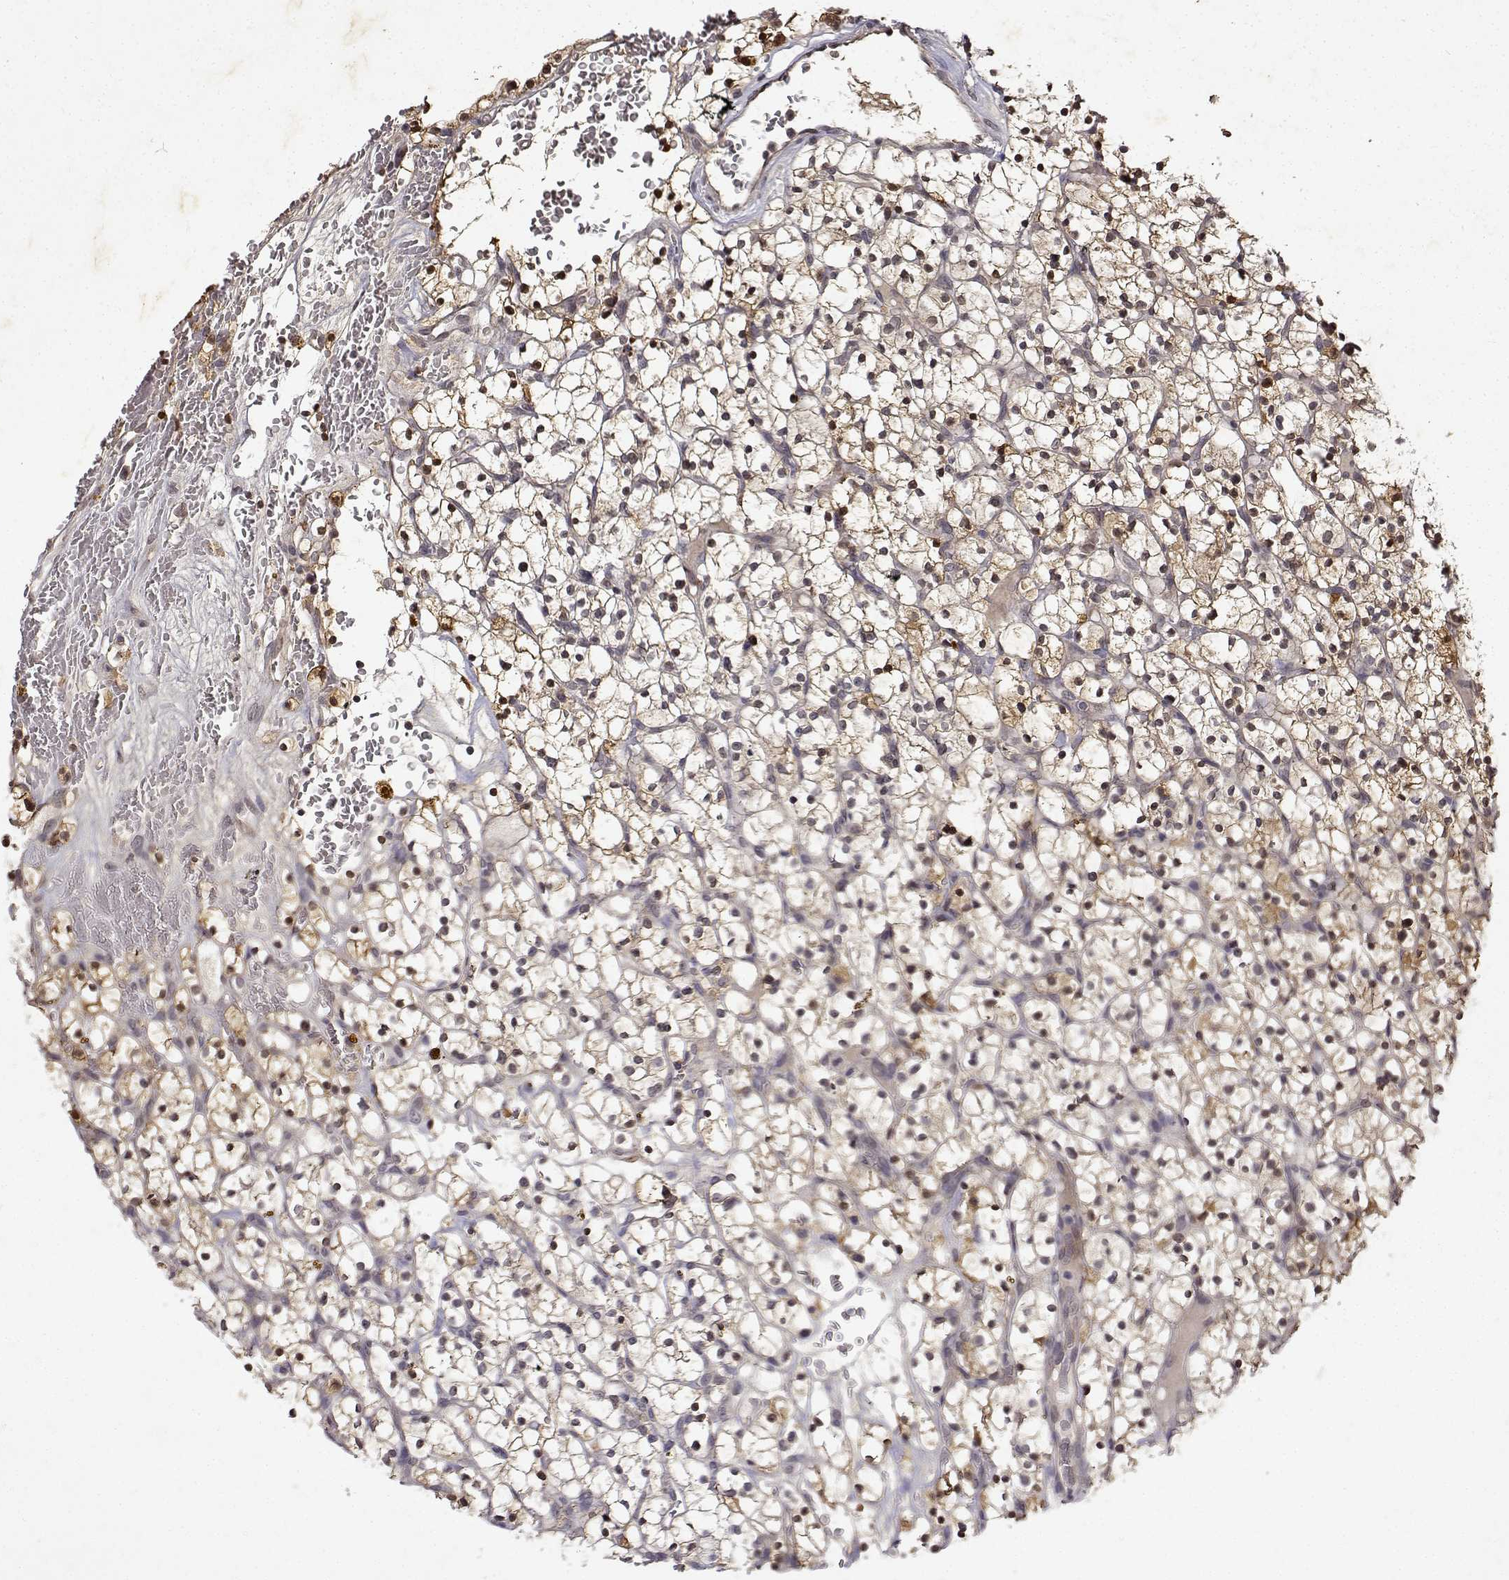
{"staining": {"intensity": "moderate", "quantity": "<25%", "location": "cytoplasmic/membranous,nuclear"}, "tissue": "renal cancer", "cell_type": "Tumor cells", "image_type": "cancer", "snomed": [{"axis": "morphology", "description": "Adenocarcinoma, NOS"}, {"axis": "topography", "description": "Kidney"}], "caption": "High-power microscopy captured an immunohistochemistry (IHC) photomicrograph of adenocarcinoma (renal), revealing moderate cytoplasmic/membranous and nuclear positivity in approximately <25% of tumor cells.", "gene": "BDNF", "patient": {"sex": "female", "age": 64}}